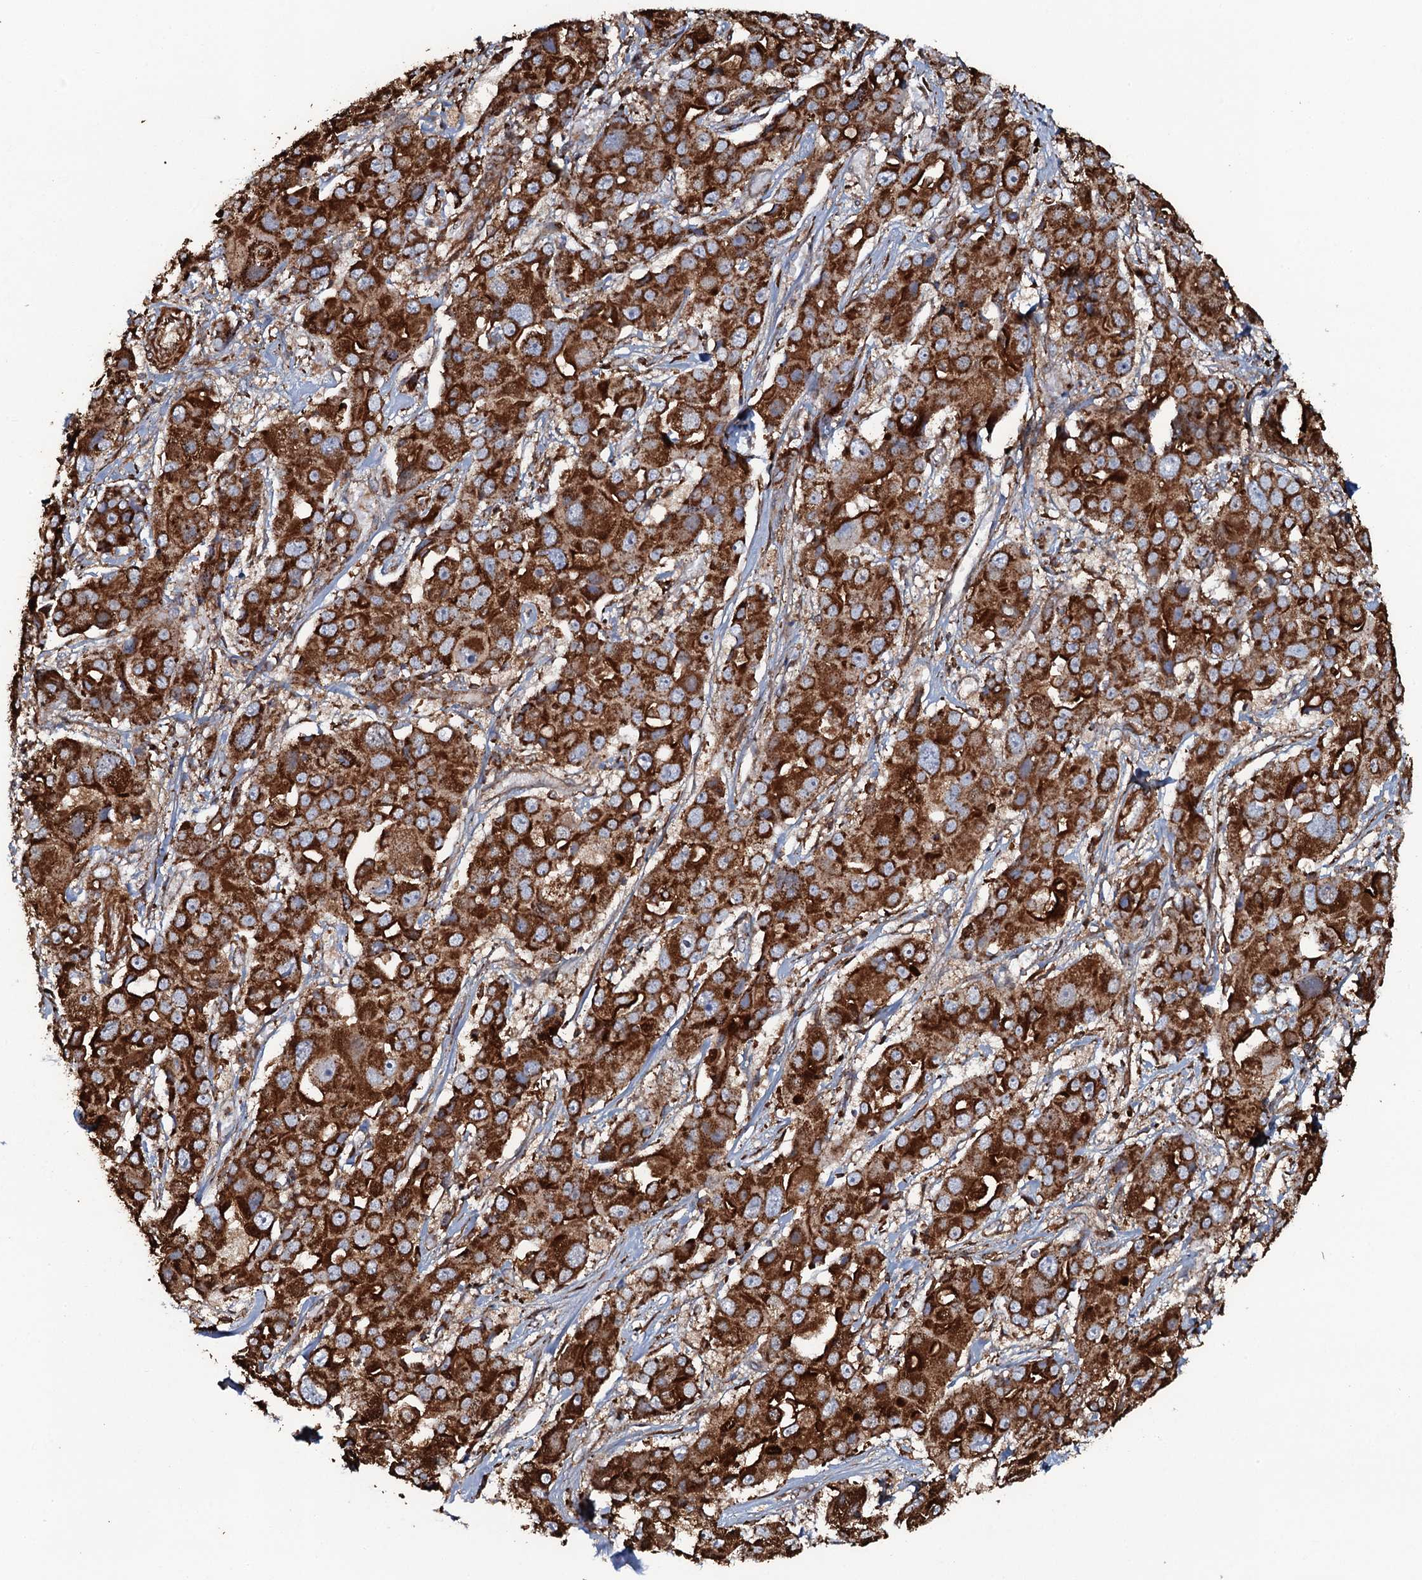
{"staining": {"intensity": "strong", "quantity": ">75%", "location": "cytoplasmic/membranous"}, "tissue": "liver cancer", "cell_type": "Tumor cells", "image_type": "cancer", "snomed": [{"axis": "morphology", "description": "Cholangiocarcinoma"}, {"axis": "topography", "description": "Liver"}], "caption": "IHC of cholangiocarcinoma (liver) exhibits high levels of strong cytoplasmic/membranous staining in about >75% of tumor cells.", "gene": "VWA8", "patient": {"sex": "male", "age": 67}}